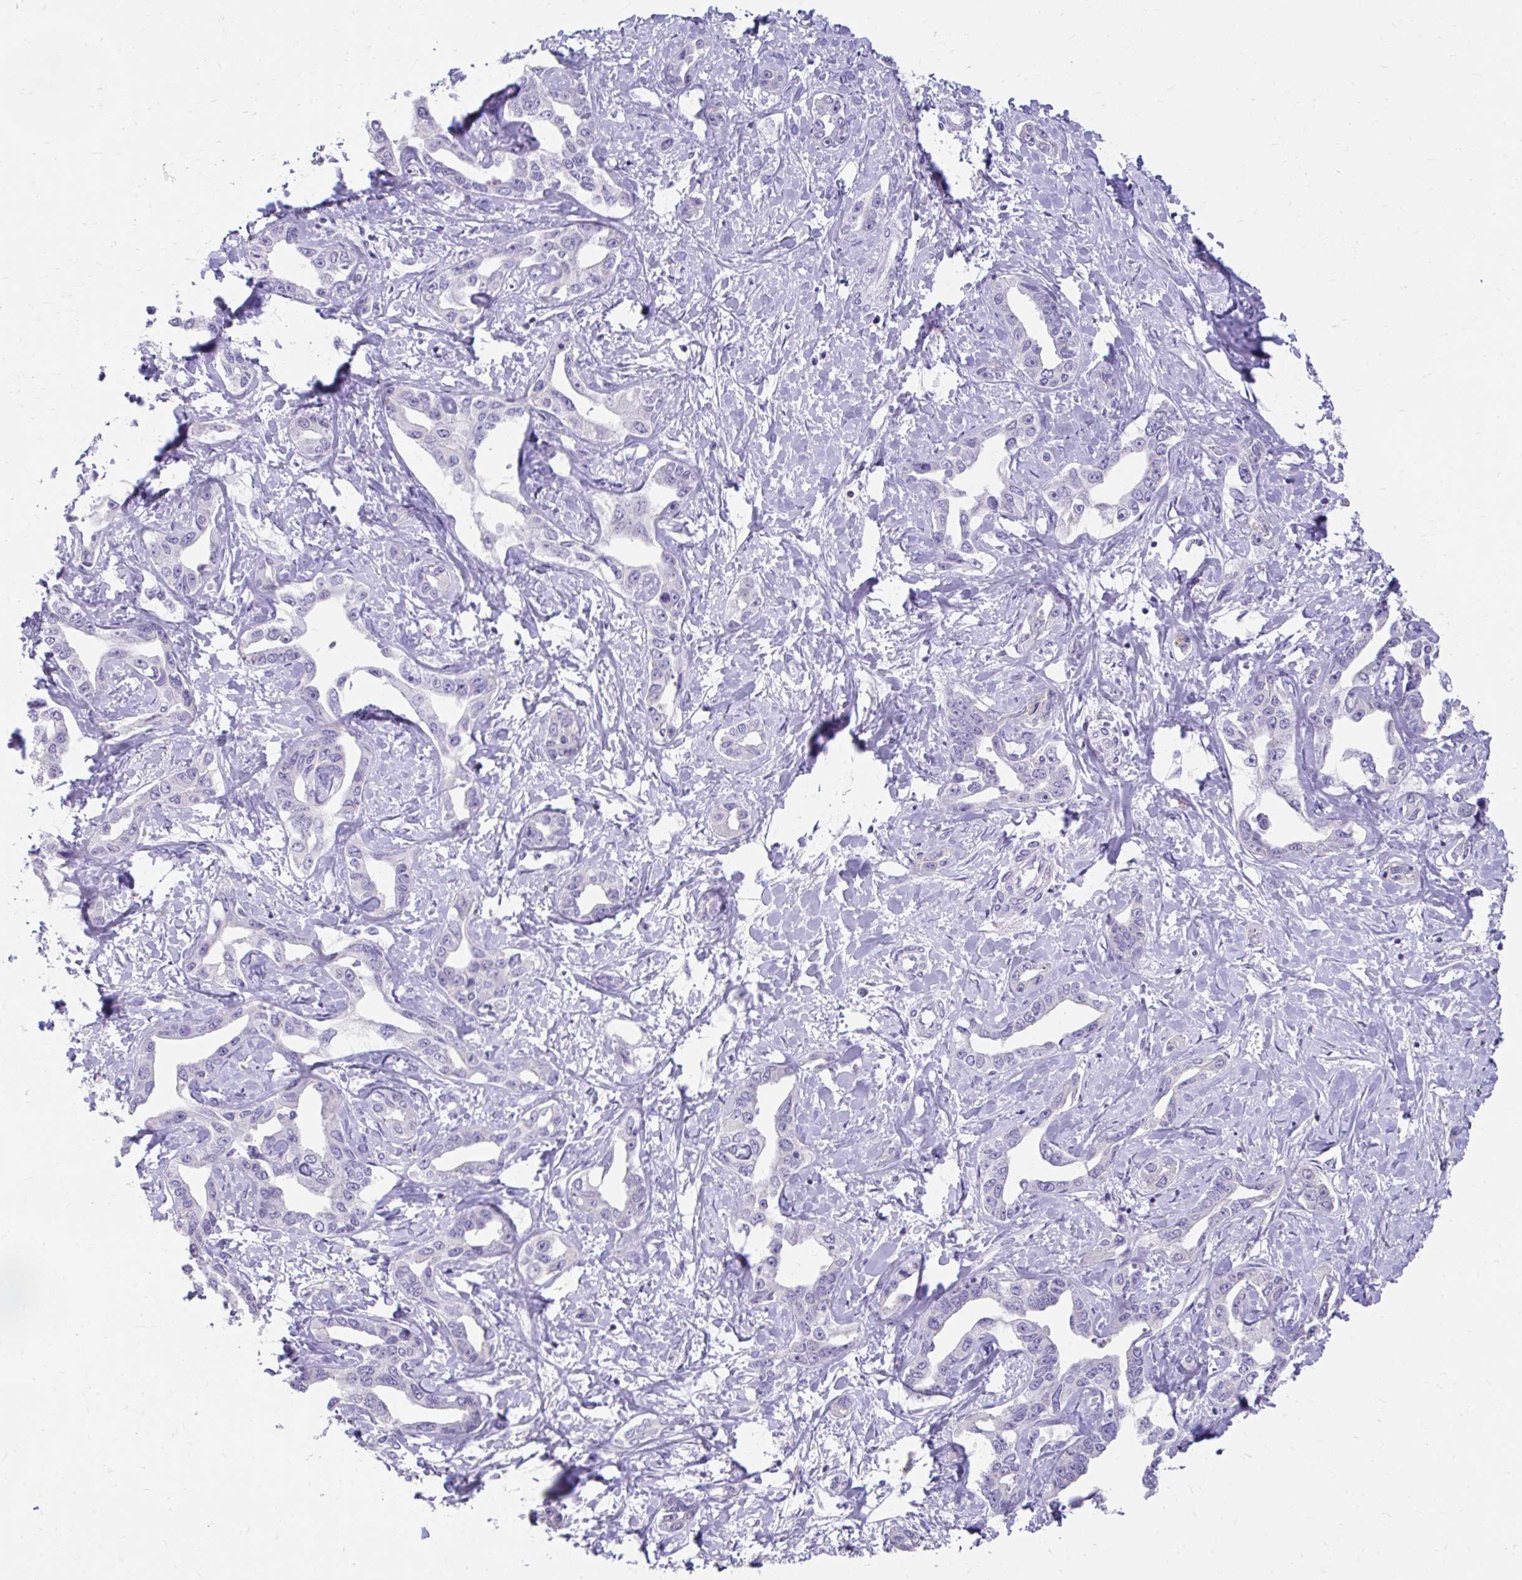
{"staining": {"intensity": "negative", "quantity": "none", "location": "none"}, "tissue": "liver cancer", "cell_type": "Tumor cells", "image_type": "cancer", "snomed": [{"axis": "morphology", "description": "Cholangiocarcinoma"}, {"axis": "topography", "description": "Liver"}], "caption": "High magnification brightfield microscopy of liver cancer stained with DAB (3,3'-diaminobenzidine) (brown) and counterstained with hematoxylin (blue): tumor cells show no significant positivity. (DAB (3,3'-diaminobenzidine) immunohistochemistry (IHC), high magnification).", "gene": "CFH", "patient": {"sex": "male", "age": 59}}